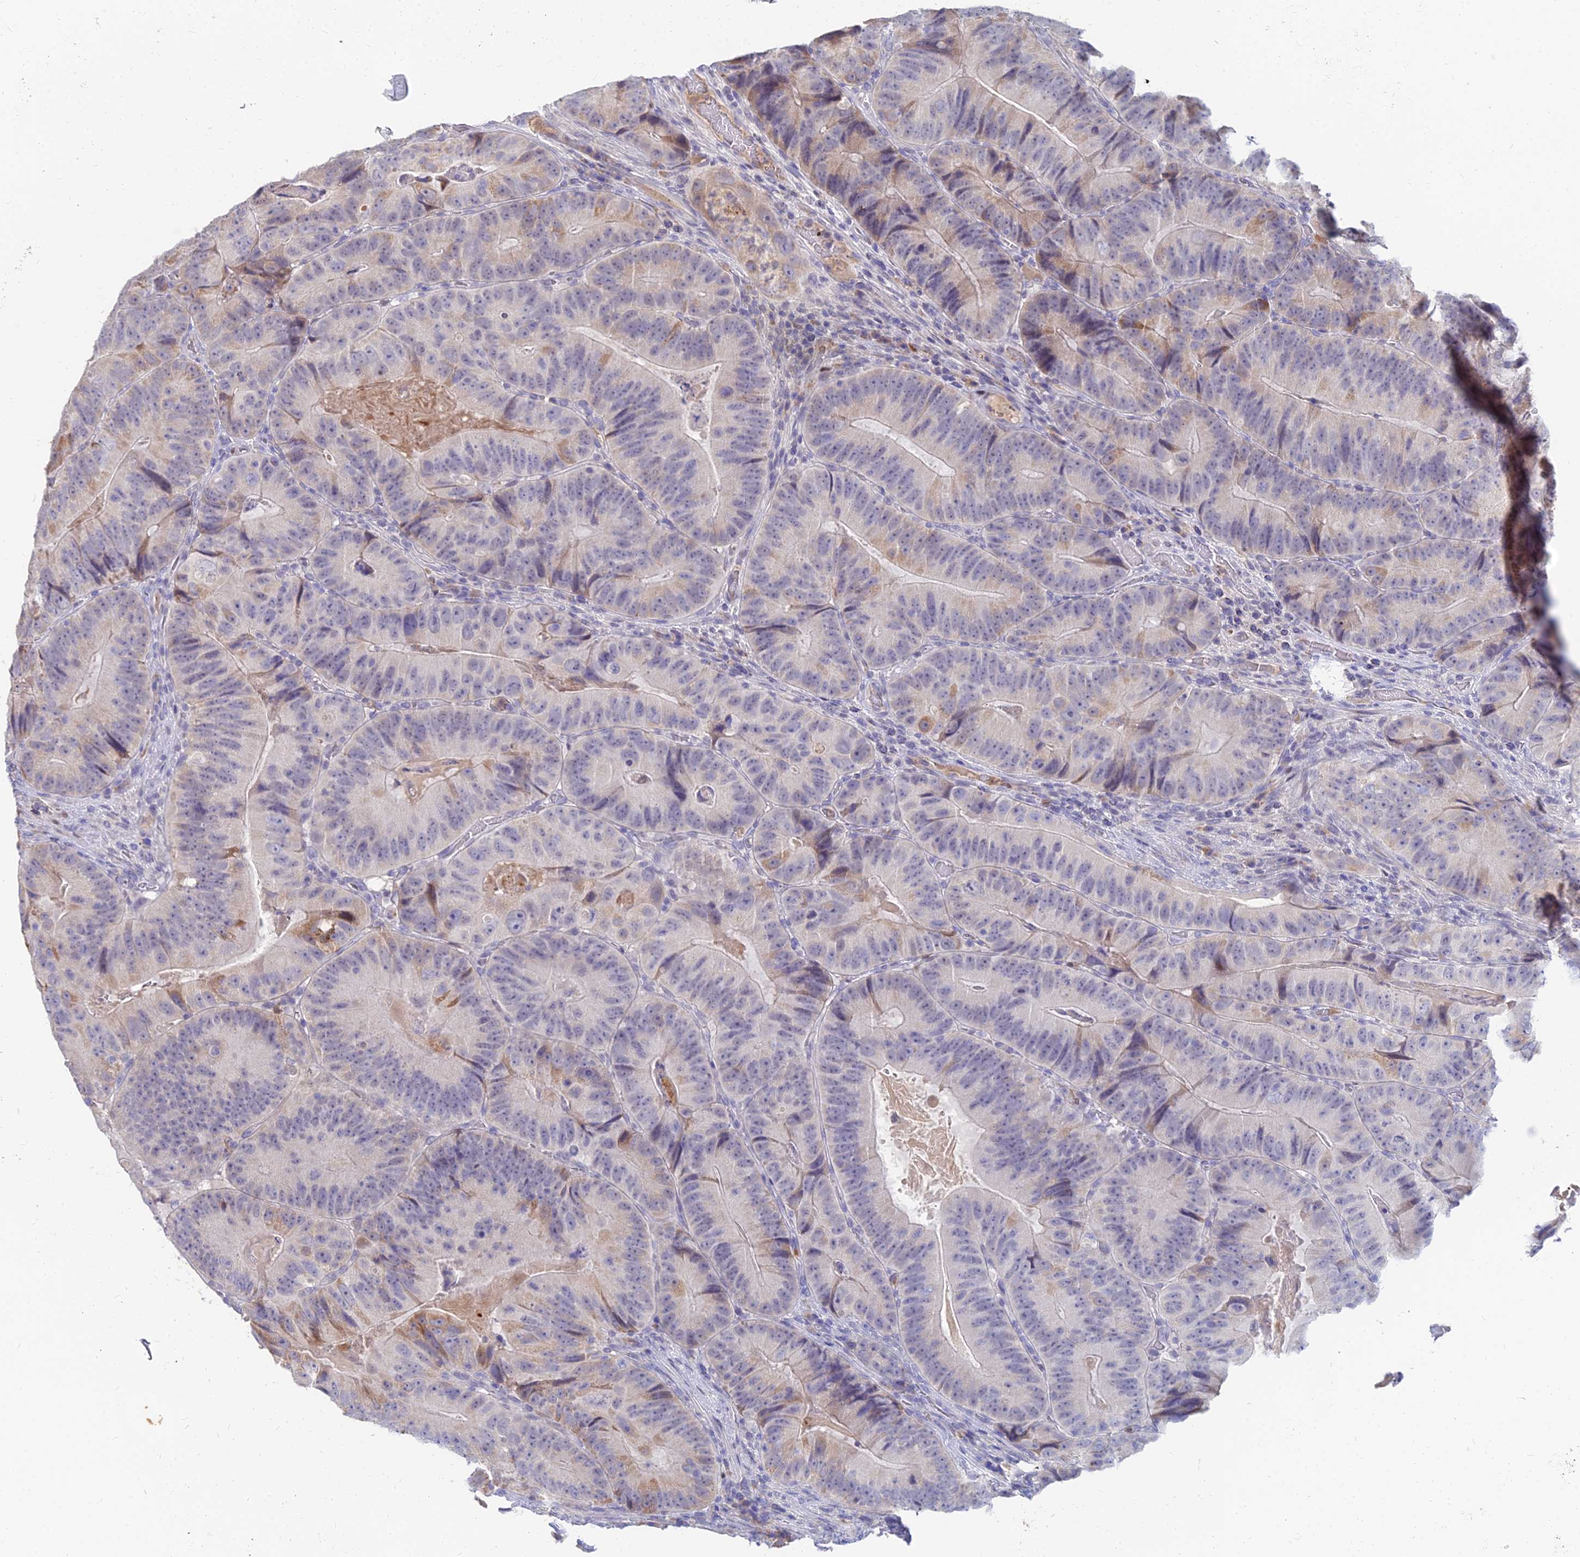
{"staining": {"intensity": "negative", "quantity": "none", "location": "none"}, "tissue": "colorectal cancer", "cell_type": "Tumor cells", "image_type": "cancer", "snomed": [{"axis": "morphology", "description": "Adenocarcinoma, NOS"}, {"axis": "topography", "description": "Colon"}], "caption": "This is an immunohistochemistry (IHC) image of human adenocarcinoma (colorectal). There is no positivity in tumor cells.", "gene": "GOLGA6D", "patient": {"sex": "female", "age": 86}}